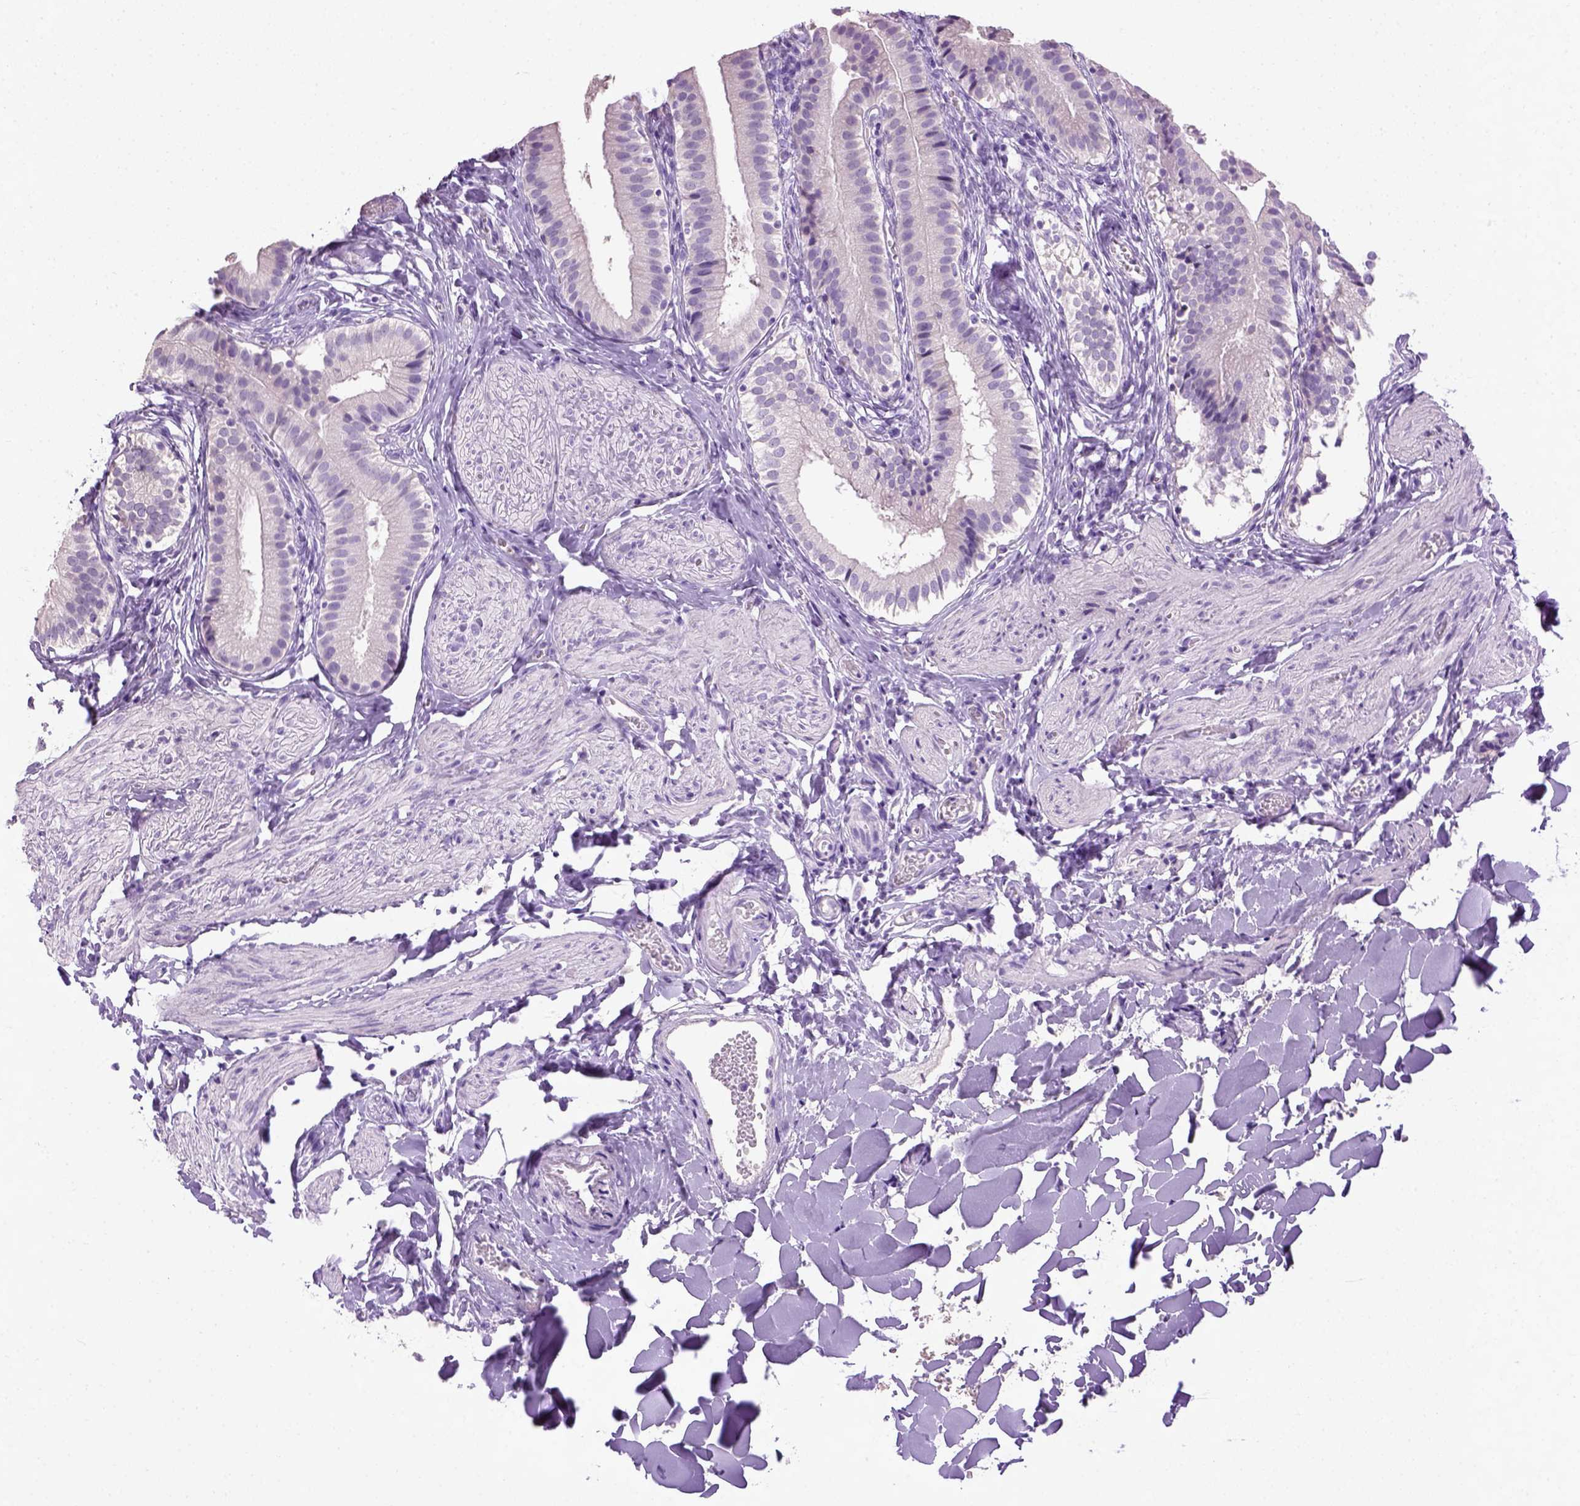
{"staining": {"intensity": "negative", "quantity": "none", "location": "none"}, "tissue": "gallbladder", "cell_type": "Glandular cells", "image_type": "normal", "snomed": [{"axis": "morphology", "description": "Normal tissue, NOS"}, {"axis": "topography", "description": "Gallbladder"}], "caption": "The histopathology image exhibits no staining of glandular cells in normal gallbladder.", "gene": "CYP24A1", "patient": {"sex": "female", "age": 47}}